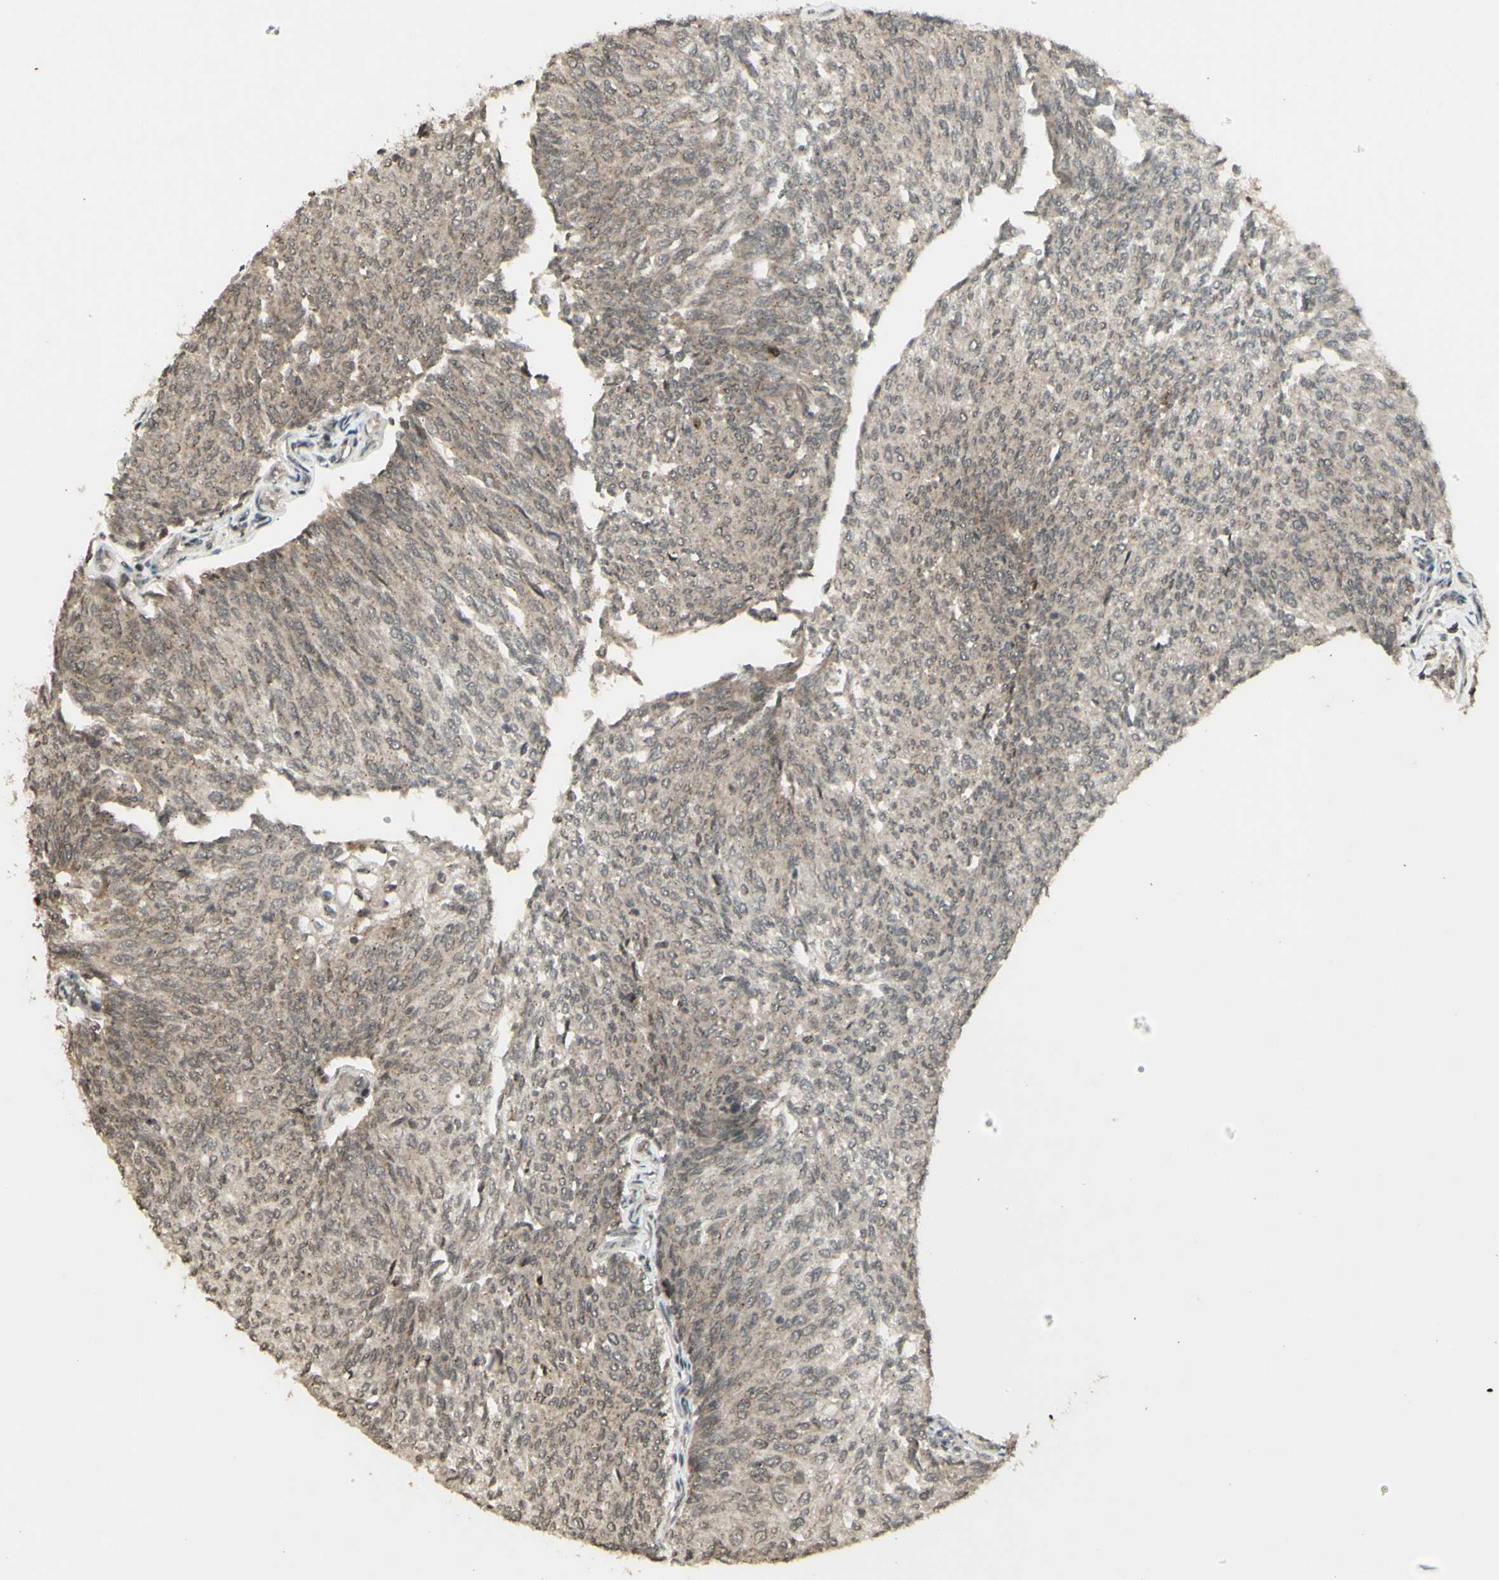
{"staining": {"intensity": "weak", "quantity": ">75%", "location": "cytoplasmic/membranous"}, "tissue": "urothelial cancer", "cell_type": "Tumor cells", "image_type": "cancer", "snomed": [{"axis": "morphology", "description": "Urothelial carcinoma, Low grade"}, {"axis": "topography", "description": "Urinary bladder"}], "caption": "Low-grade urothelial carcinoma tissue demonstrates weak cytoplasmic/membranous expression in about >75% of tumor cells", "gene": "BLNK", "patient": {"sex": "female", "age": 79}}